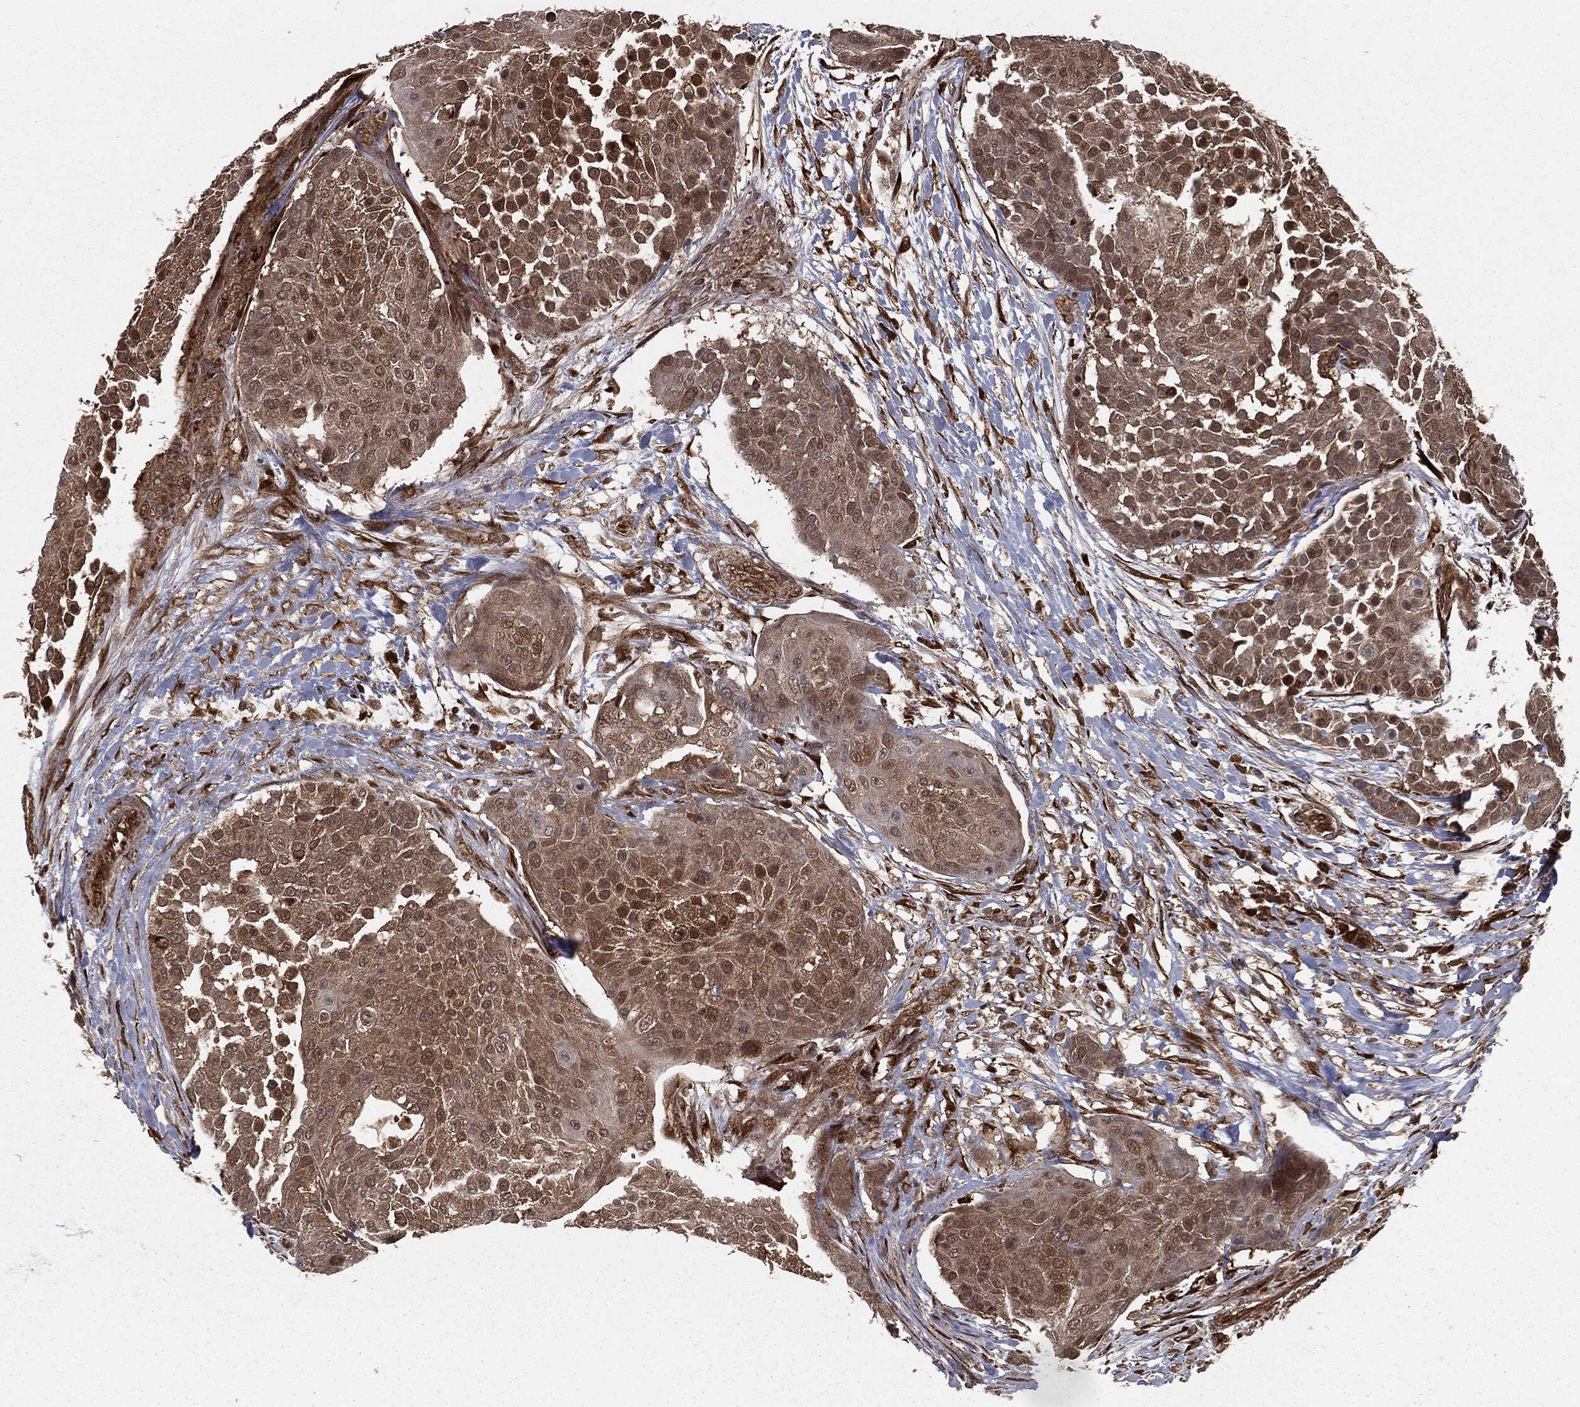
{"staining": {"intensity": "strong", "quantity": "25%-75%", "location": "cytoplasmic/membranous,nuclear"}, "tissue": "urothelial cancer", "cell_type": "Tumor cells", "image_type": "cancer", "snomed": [{"axis": "morphology", "description": "Urothelial carcinoma, High grade"}, {"axis": "topography", "description": "Urinary bladder"}], "caption": "Immunohistochemical staining of human urothelial cancer demonstrates high levels of strong cytoplasmic/membranous and nuclear staining in approximately 25%-75% of tumor cells.", "gene": "RANBP9", "patient": {"sex": "female", "age": 63}}